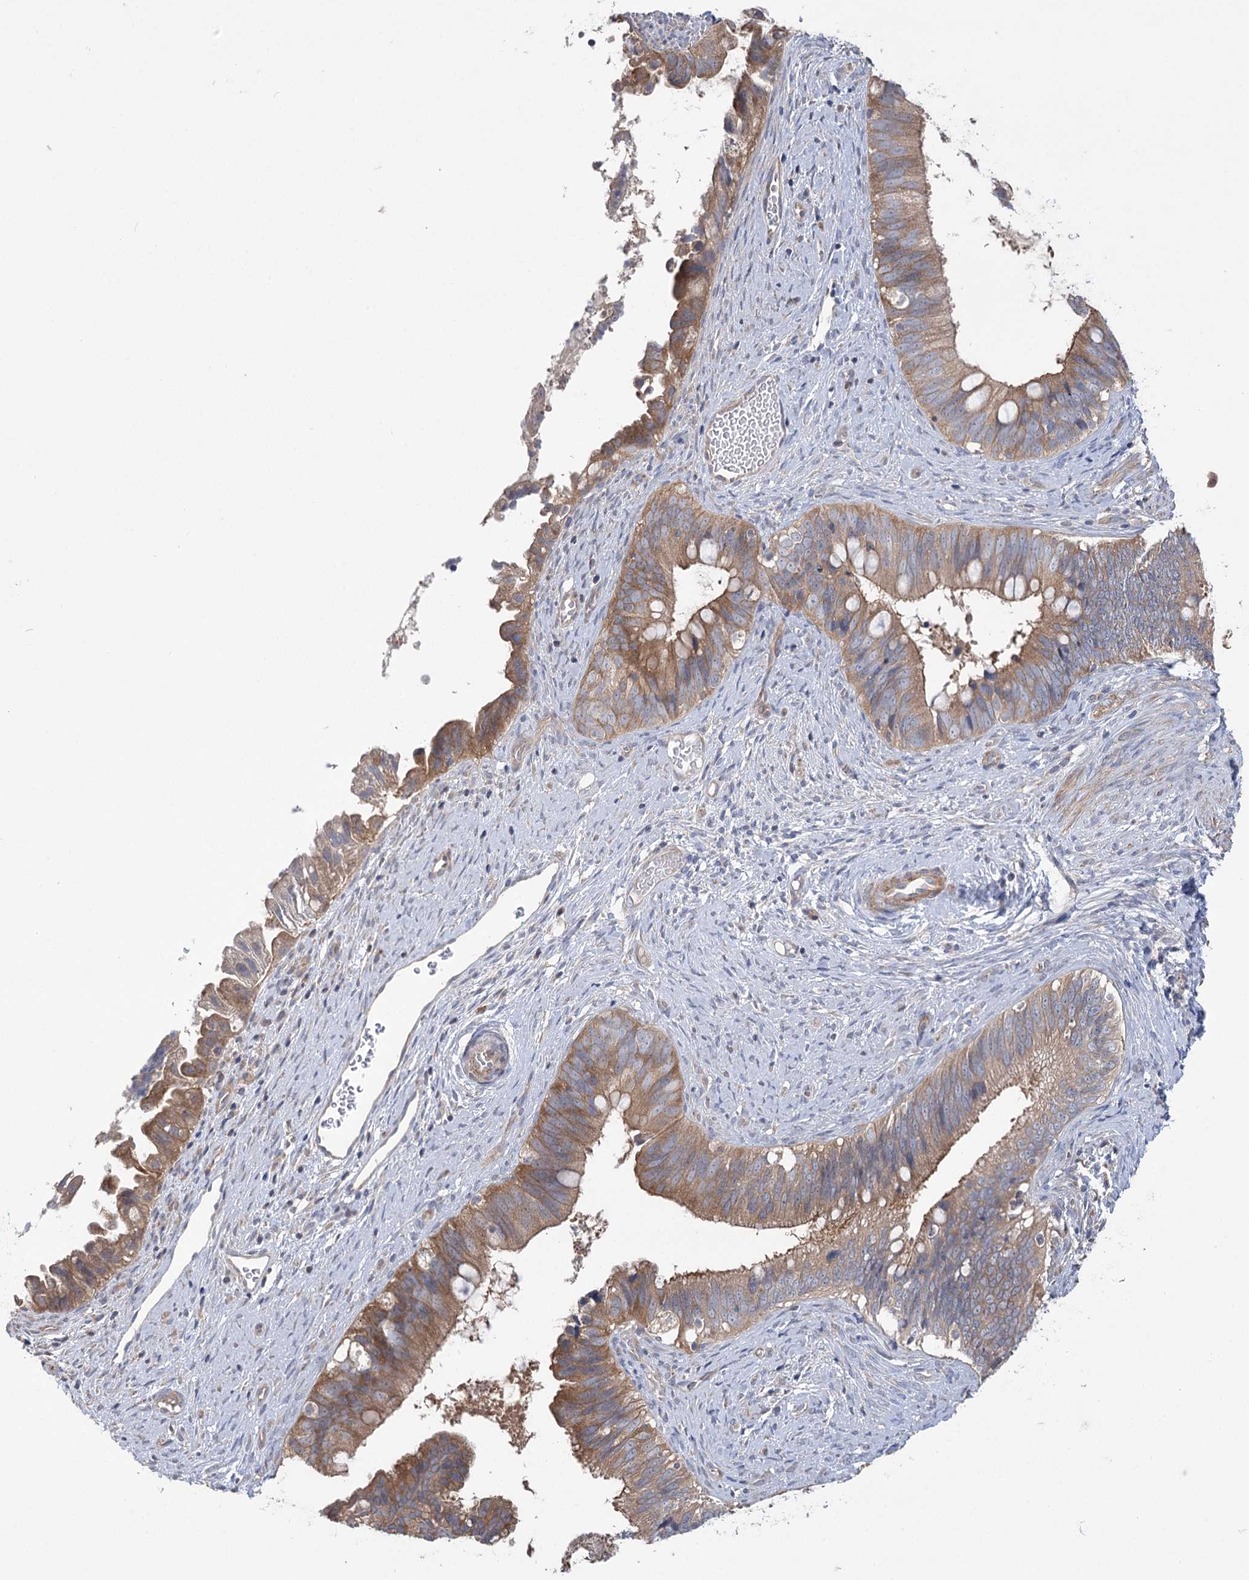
{"staining": {"intensity": "moderate", "quantity": ">75%", "location": "cytoplasmic/membranous"}, "tissue": "cervical cancer", "cell_type": "Tumor cells", "image_type": "cancer", "snomed": [{"axis": "morphology", "description": "Adenocarcinoma, NOS"}, {"axis": "topography", "description": "Cervix"}], "caption": "IHC staining of adenocarcinoma (cervical), which shows medium levels of moderate cytoplasmic/membranous staining in about >75% of tumor cells indicating moderate cytoplasmic/membranous protein staining. The staining was performed using DAB (brown) for protein detection and nuclei were counterstained in hematoxylin (blue).", "gene": "VPS37B", "patient": {"sex": "female", "age": 42}}